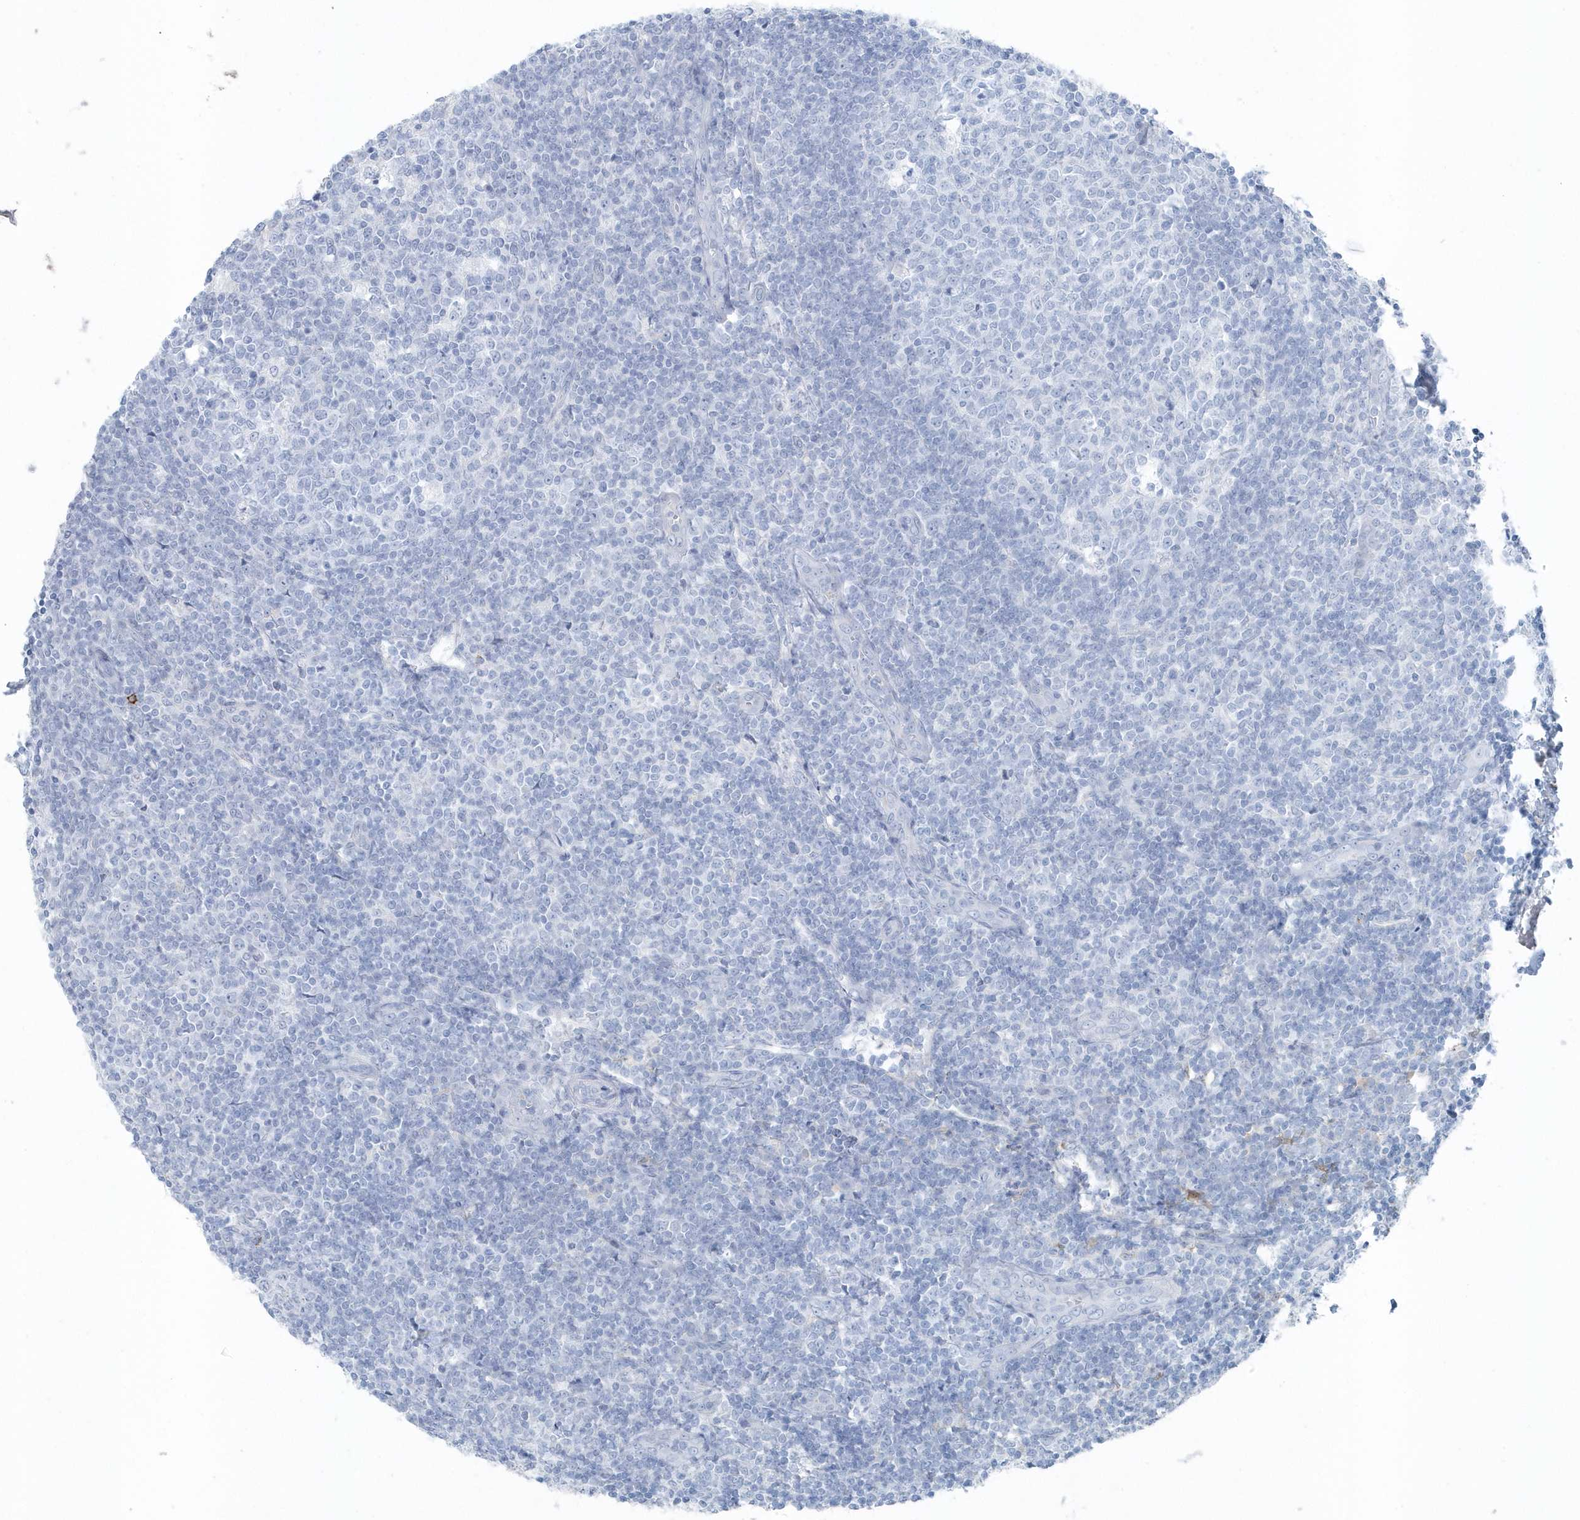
{"staining": {"intensity": "negative", "quantity": "none", "location": "none"}, "tissue": "tonsil", "cell_type": "Germinal center cells", "image_type": "normal", "snomed": [{"axis": "morphology", "description": "Normal tissue, NOS"}, {"axis": "topography", "description": "Tonsil"}], "caption": "Immunohistochemistry (IHC) of unremarkable human tonsil displays no expression in germinal center cells.", "gene": "FAM98A", "patient": {"sex": "female", "age": 19}}